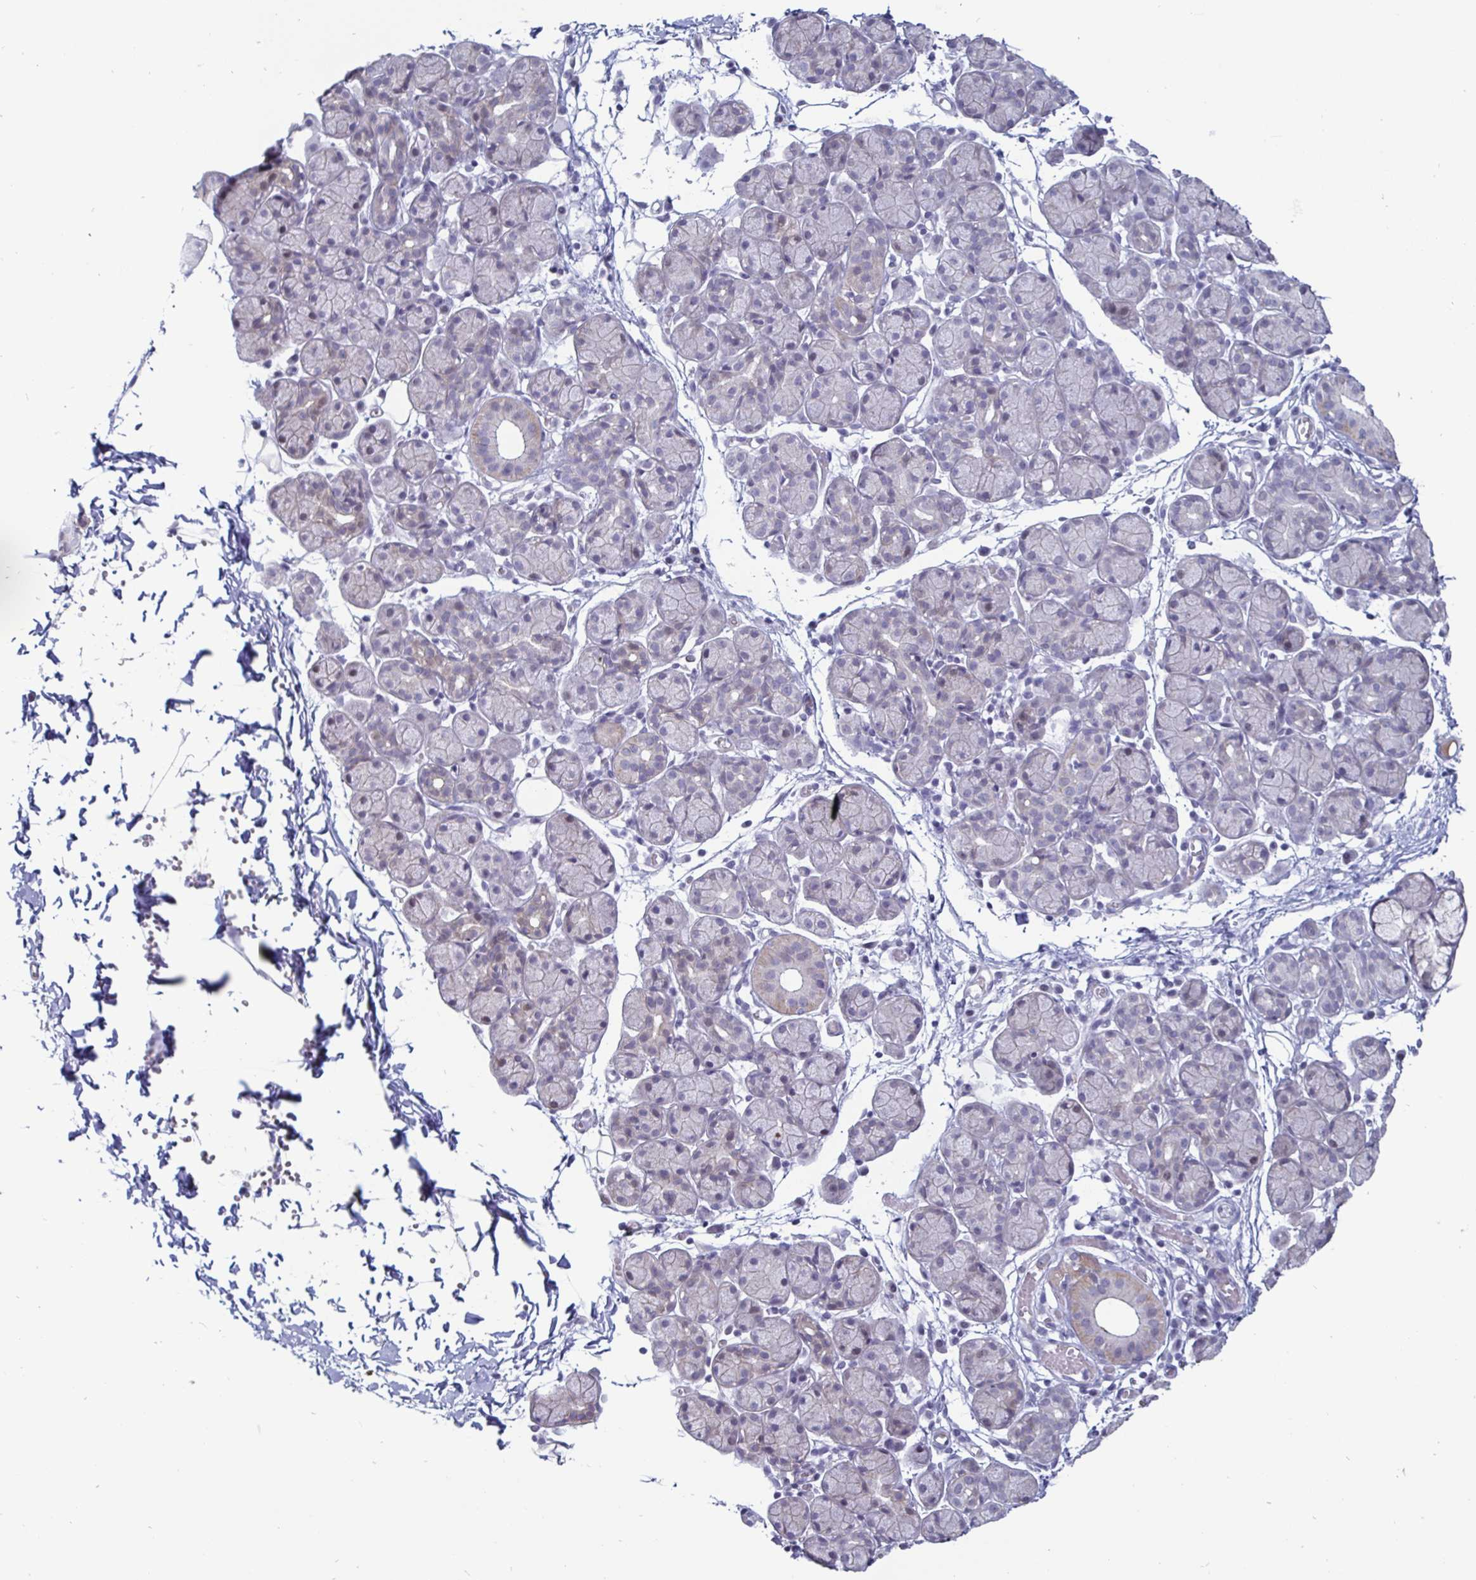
{"staining": {"intensity": "negative", "quantity": "none", "location": "none"}, "tissue": "salivary gland", "cell_type": "Glandular cells", "image_type": "normal", "snomed": [{"axis": "morphology", "description": "Normal tissue, NOS"}, {"axis": "morphology", "description": "Inflammation, NOS"}, {"axis": "topography", "description": "Lymph node"}, {"axis": "topography", "description": "Salivary gland"}], "caption": "IHC of benign human salivary gland shows no positivity in glandular cells. (Brightfield microscopy of DAB IHC at high magnification).", "gene": "OOSP2", "patient": {"sex": "male", "age": 3}}